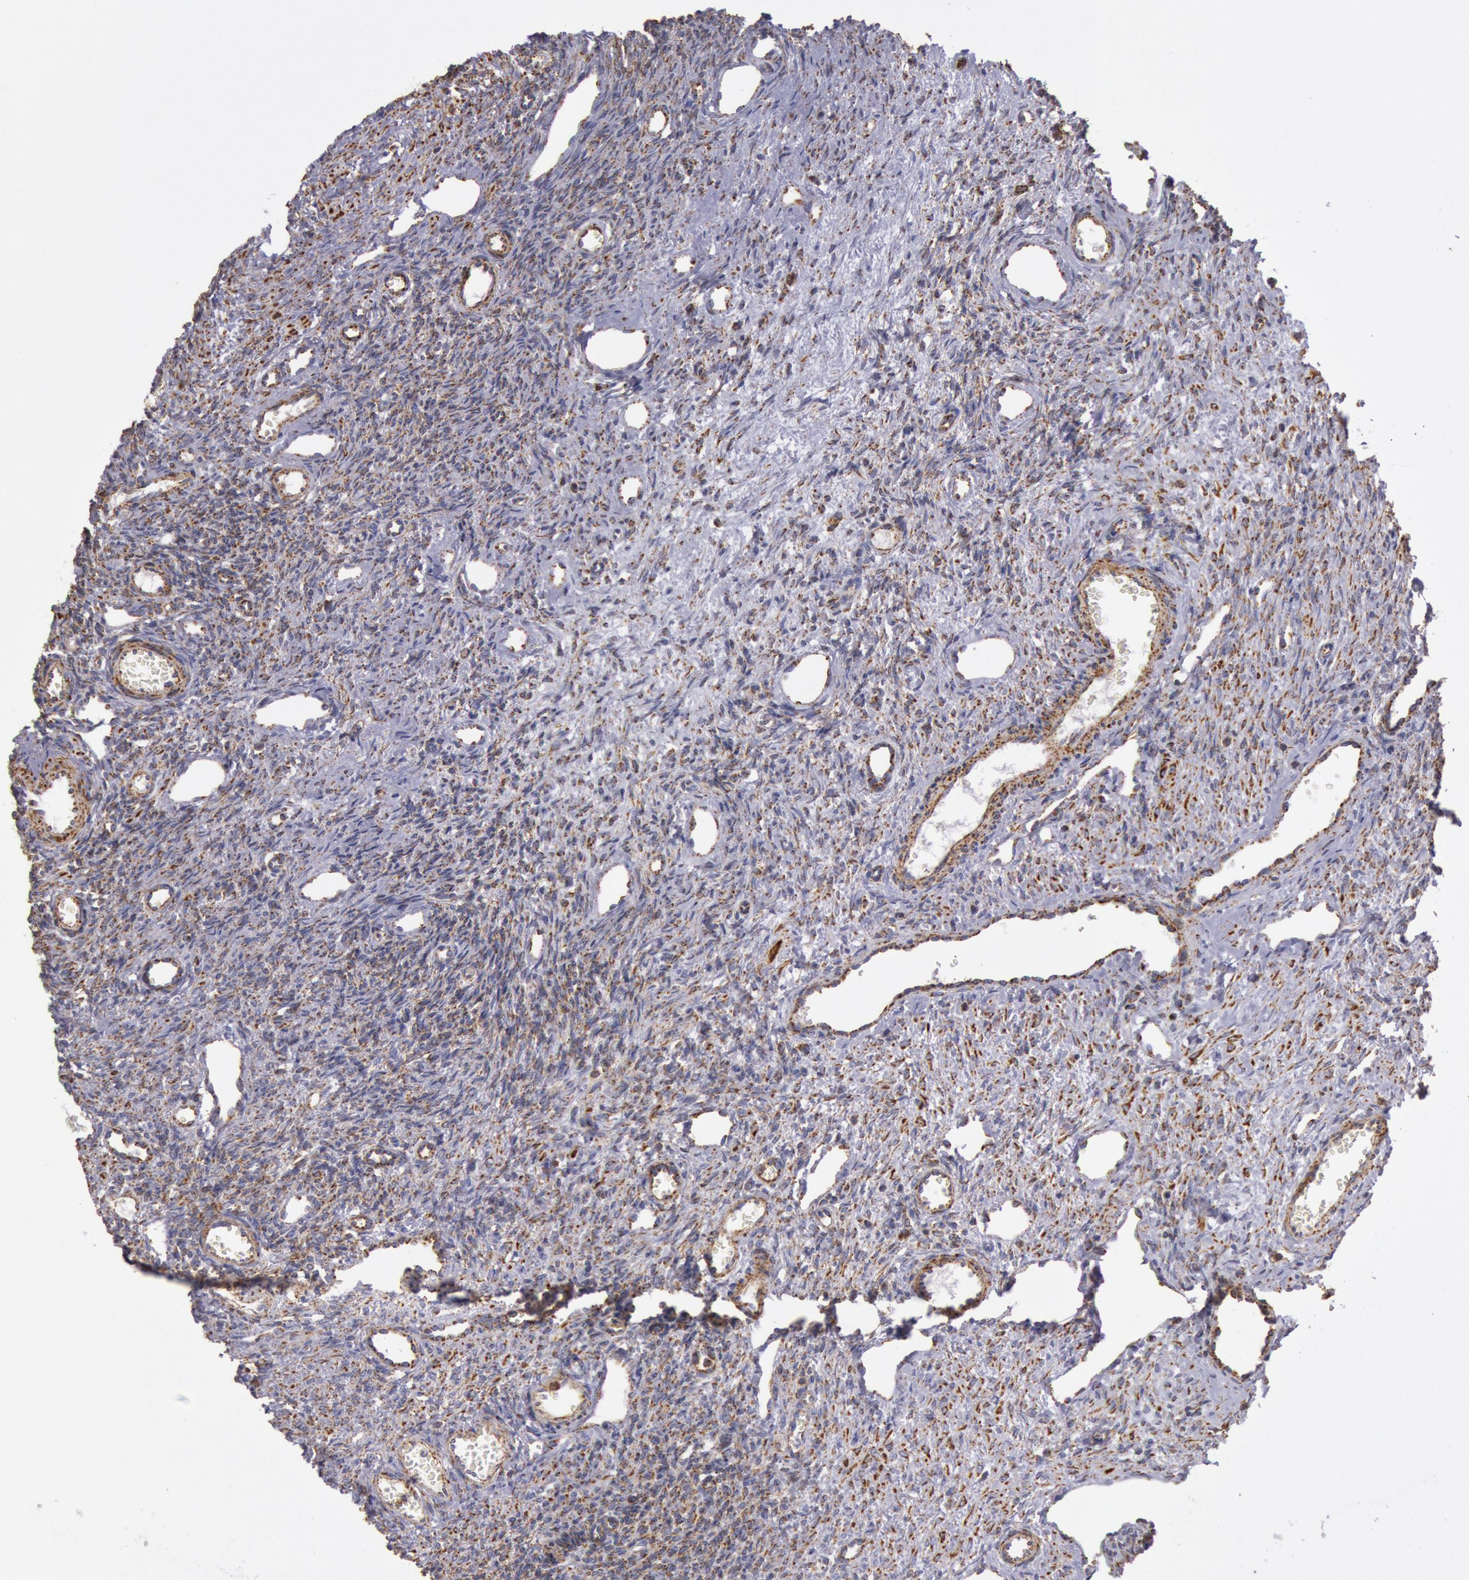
{"staining": {"intensity": "strong", "quantity": ">75%", "location": "cytoplasmic/membranous"}, "tissue": "ovary", "cell_type": "Follicle cells", "image_type": "normal", "snomed": [{"axis": "morphology", "description": "Normal tissue, NOS"}, {"axis": "topography", "description": "Ovary"}], "caption": "Protein staining exhibits strong cytoplasmic/membranous positivity in approximately >75% of follicle cells in benign ovary.", "gene": "CYC1", "patient": {"sex": "female", "age": 33}}